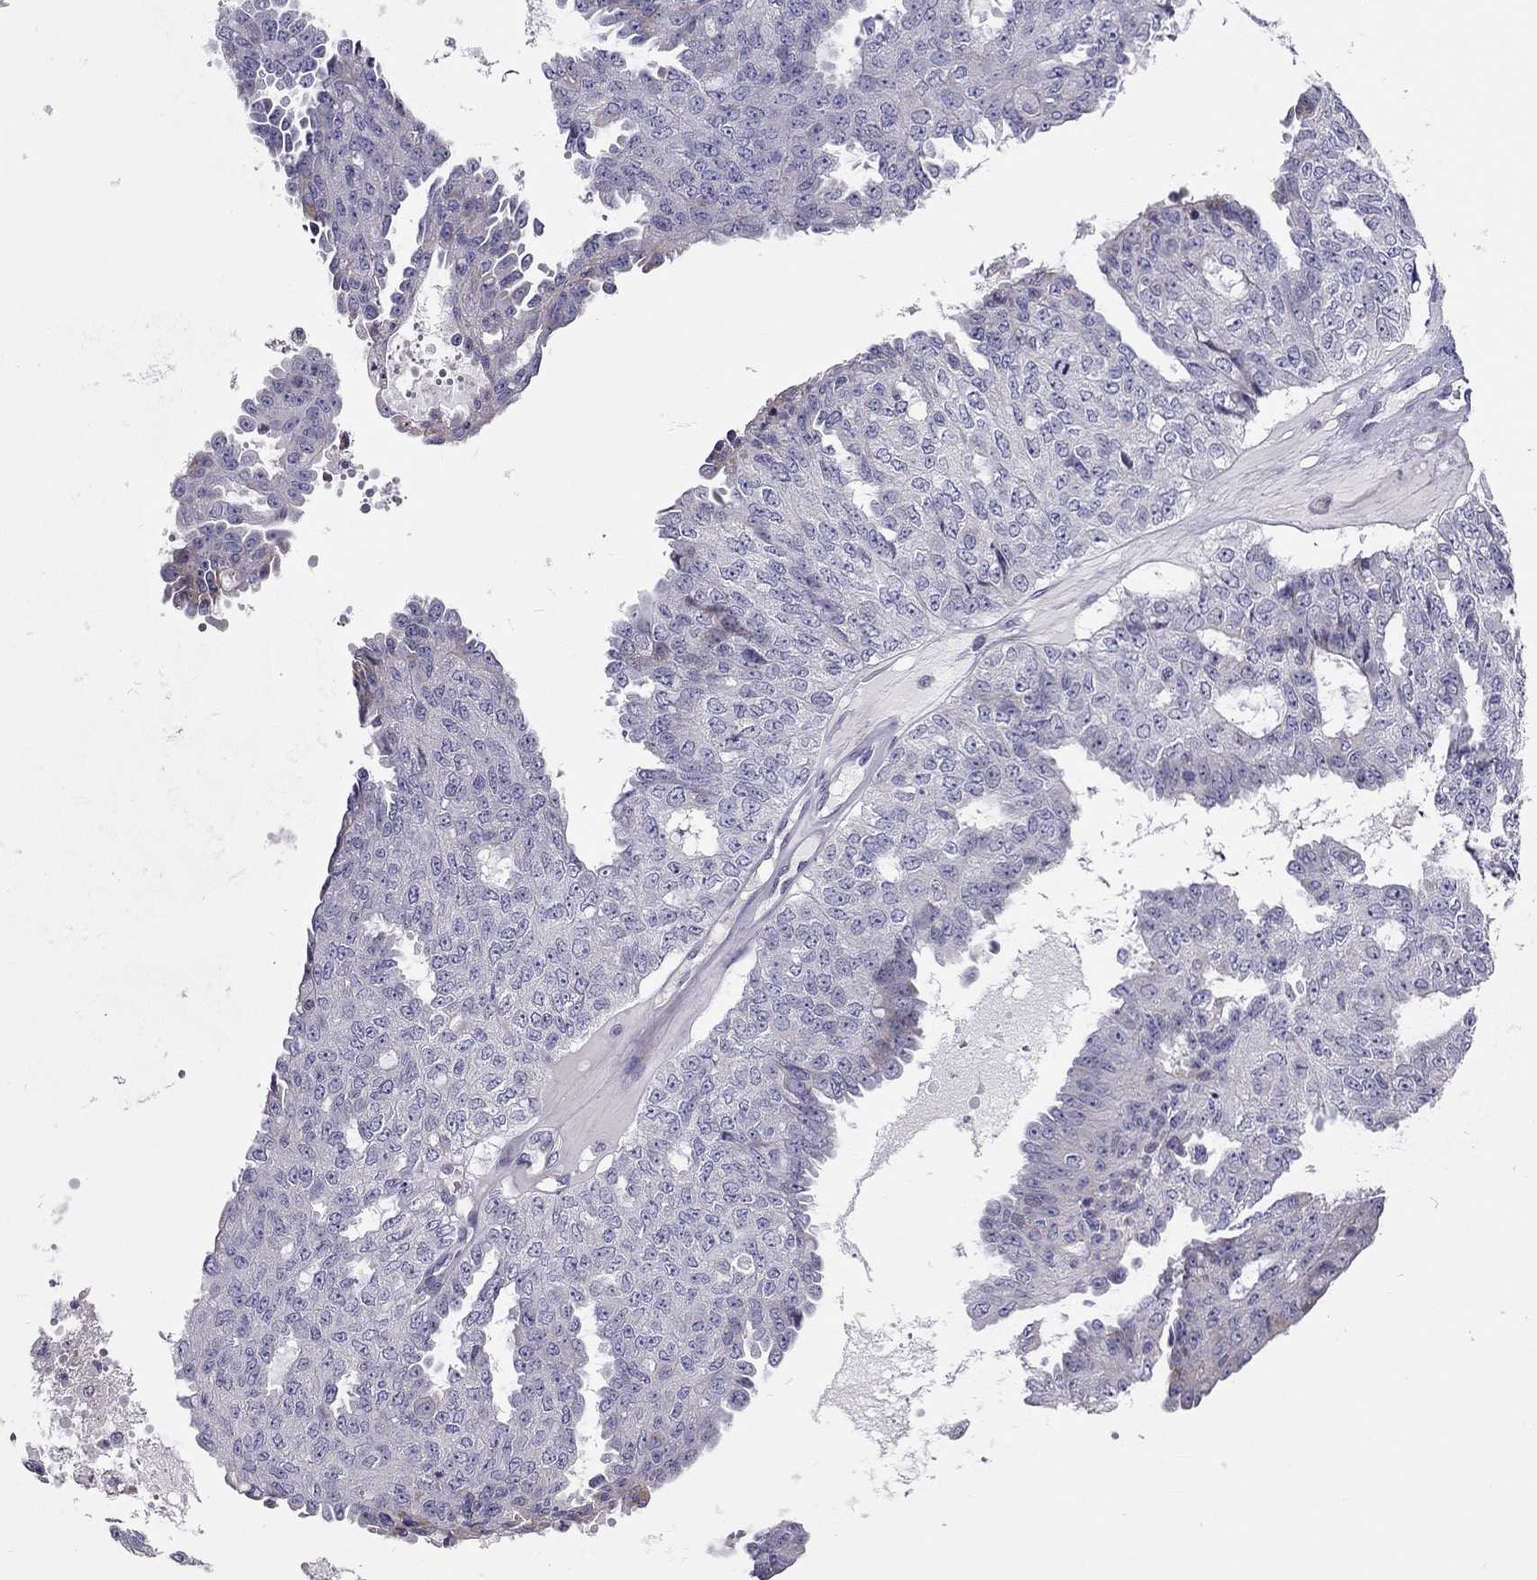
{"staining": {"intensity": "negative", "quantity": "none", "location": "none"}, "tissue": "ovarian cancer", "cell_type": "Tumor cells", "image_type": "cancer", "snomed": [{"axis": "morphology", "description": "Cystadenocarcinoma, serous, NOS"}, {"axis": "topography", "description": "Ovary"}], "caption": "High magnification brightfield microscopy of ovarian cancer stained with DAB (3,3'-diaminobenzidine) (brown) and counterstained with hematoxylin (blue): tumor cells show no significant expression.", "gene": "SCARB1", "patient": {"sex": "female", "age": 71}}